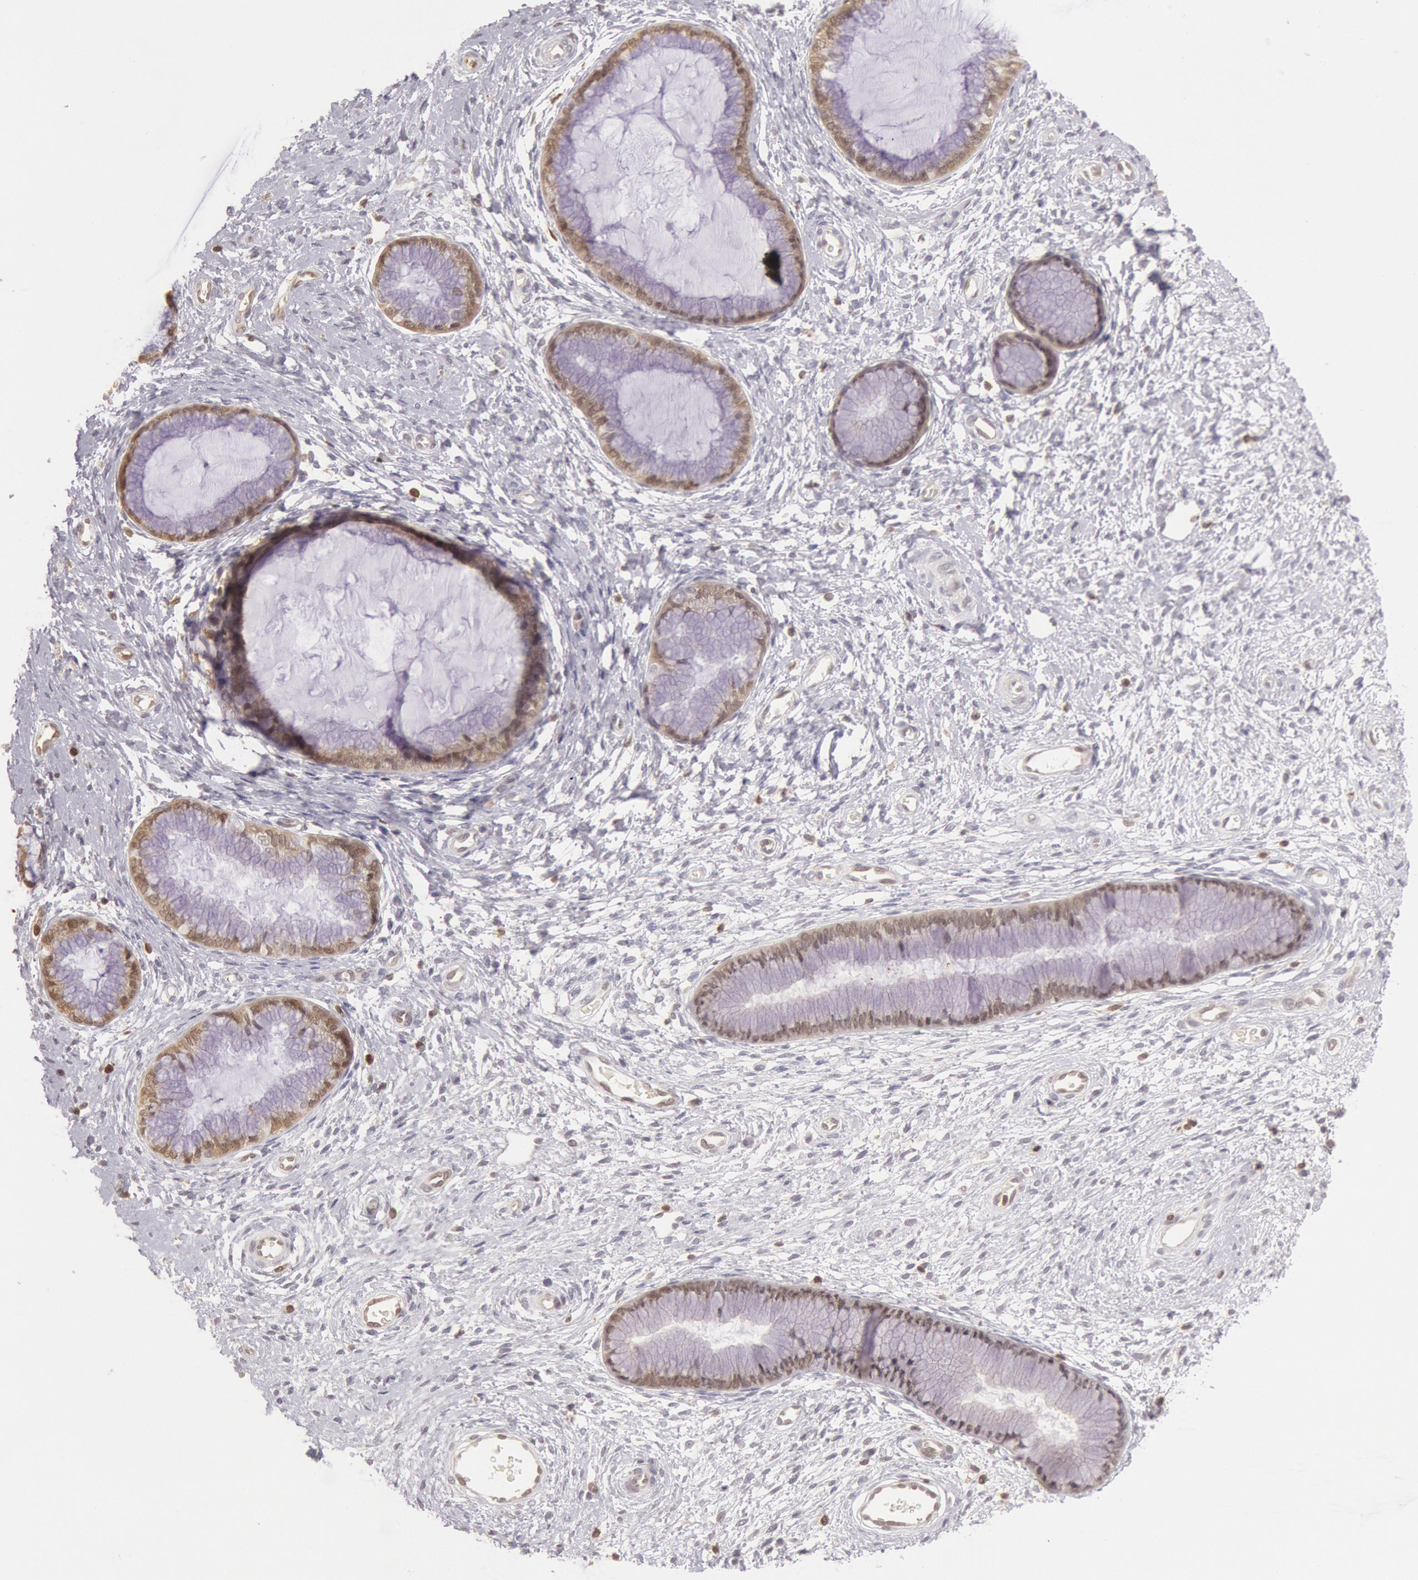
{"staining": {"intensity": "moderate", "quantity": ">75%", "location": "nuclear"}, "tissue": "cervix", "cell_type": "Glandular cells", "image_type": "normal", "snomed": [{"axis": "morphology", "description": "Normal tissue, NOS"}, {"axis": "topography", "description": "Cervix"}], "caption": "The image reveals a brown stain indicating the presence of a protein in the nuclear of glandular cells in cervix. The staining was performed using DAB (3,3'-diaminobenzidine) to visualize the protein expression in brown, while the nuclei were stained in blue with hematoxylin (Magnification: 20x).", "gene": "HIF1A", "patient": {"sex": "female", "age": 27}}